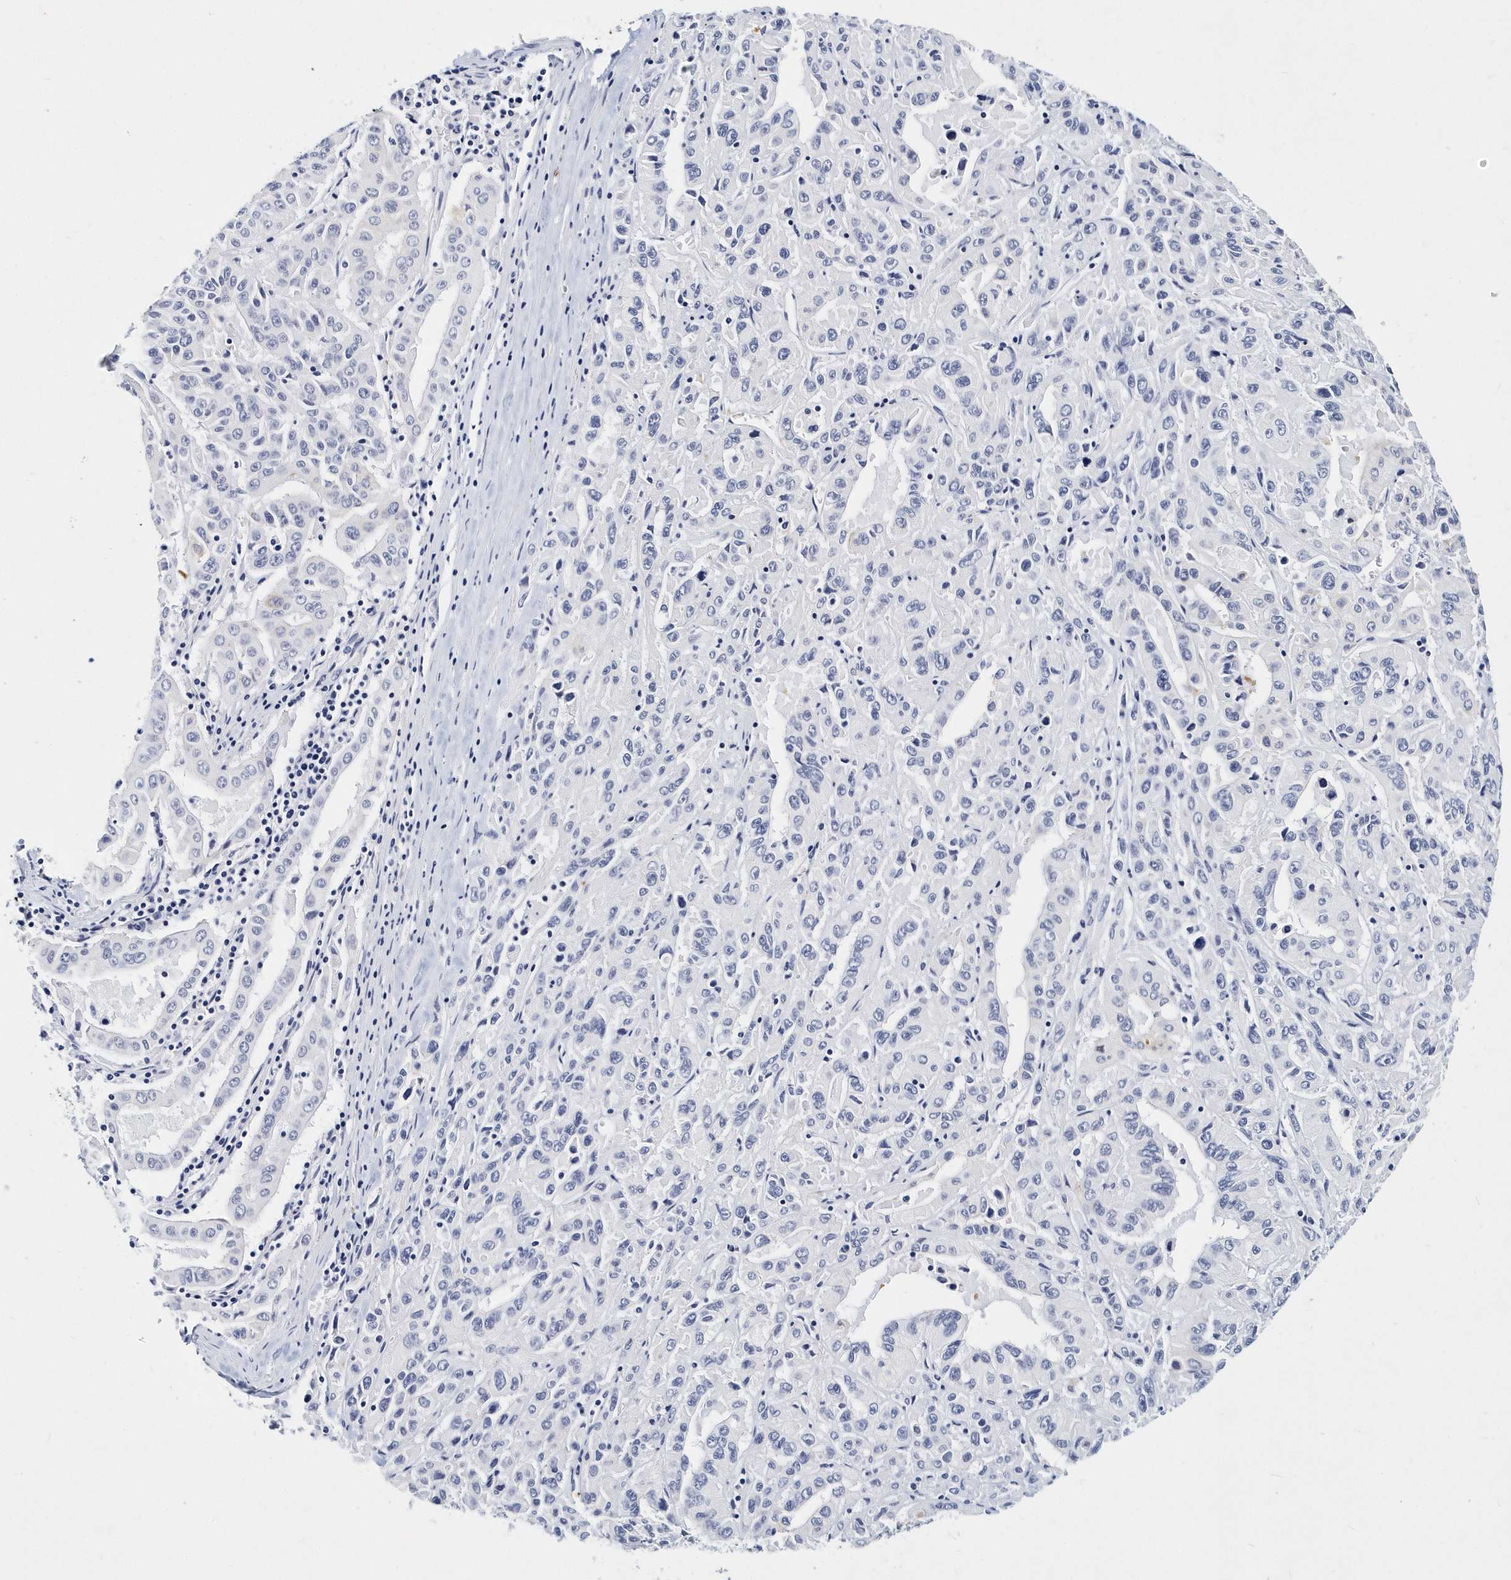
{"staining": {"intensity": "negative", "quantity": "none", "location": "none"}, "tissue": "pancreatic cancer", "cell_type": "Tumor cells", "image_type": "cancer", "snomed": [{"axis": "morphology", "description": "Adenocarcinoma, NOS"}, {"axis": "topography", "description": "Pancreas"}], "caption": "This is an immunohistochemistry (IHC) micrograph of human pancreatic adenocarcinoma. There is no staining in tumor cells.", "gene": "ITGA2B", "patient": {"sex": "male", "age": 63}}